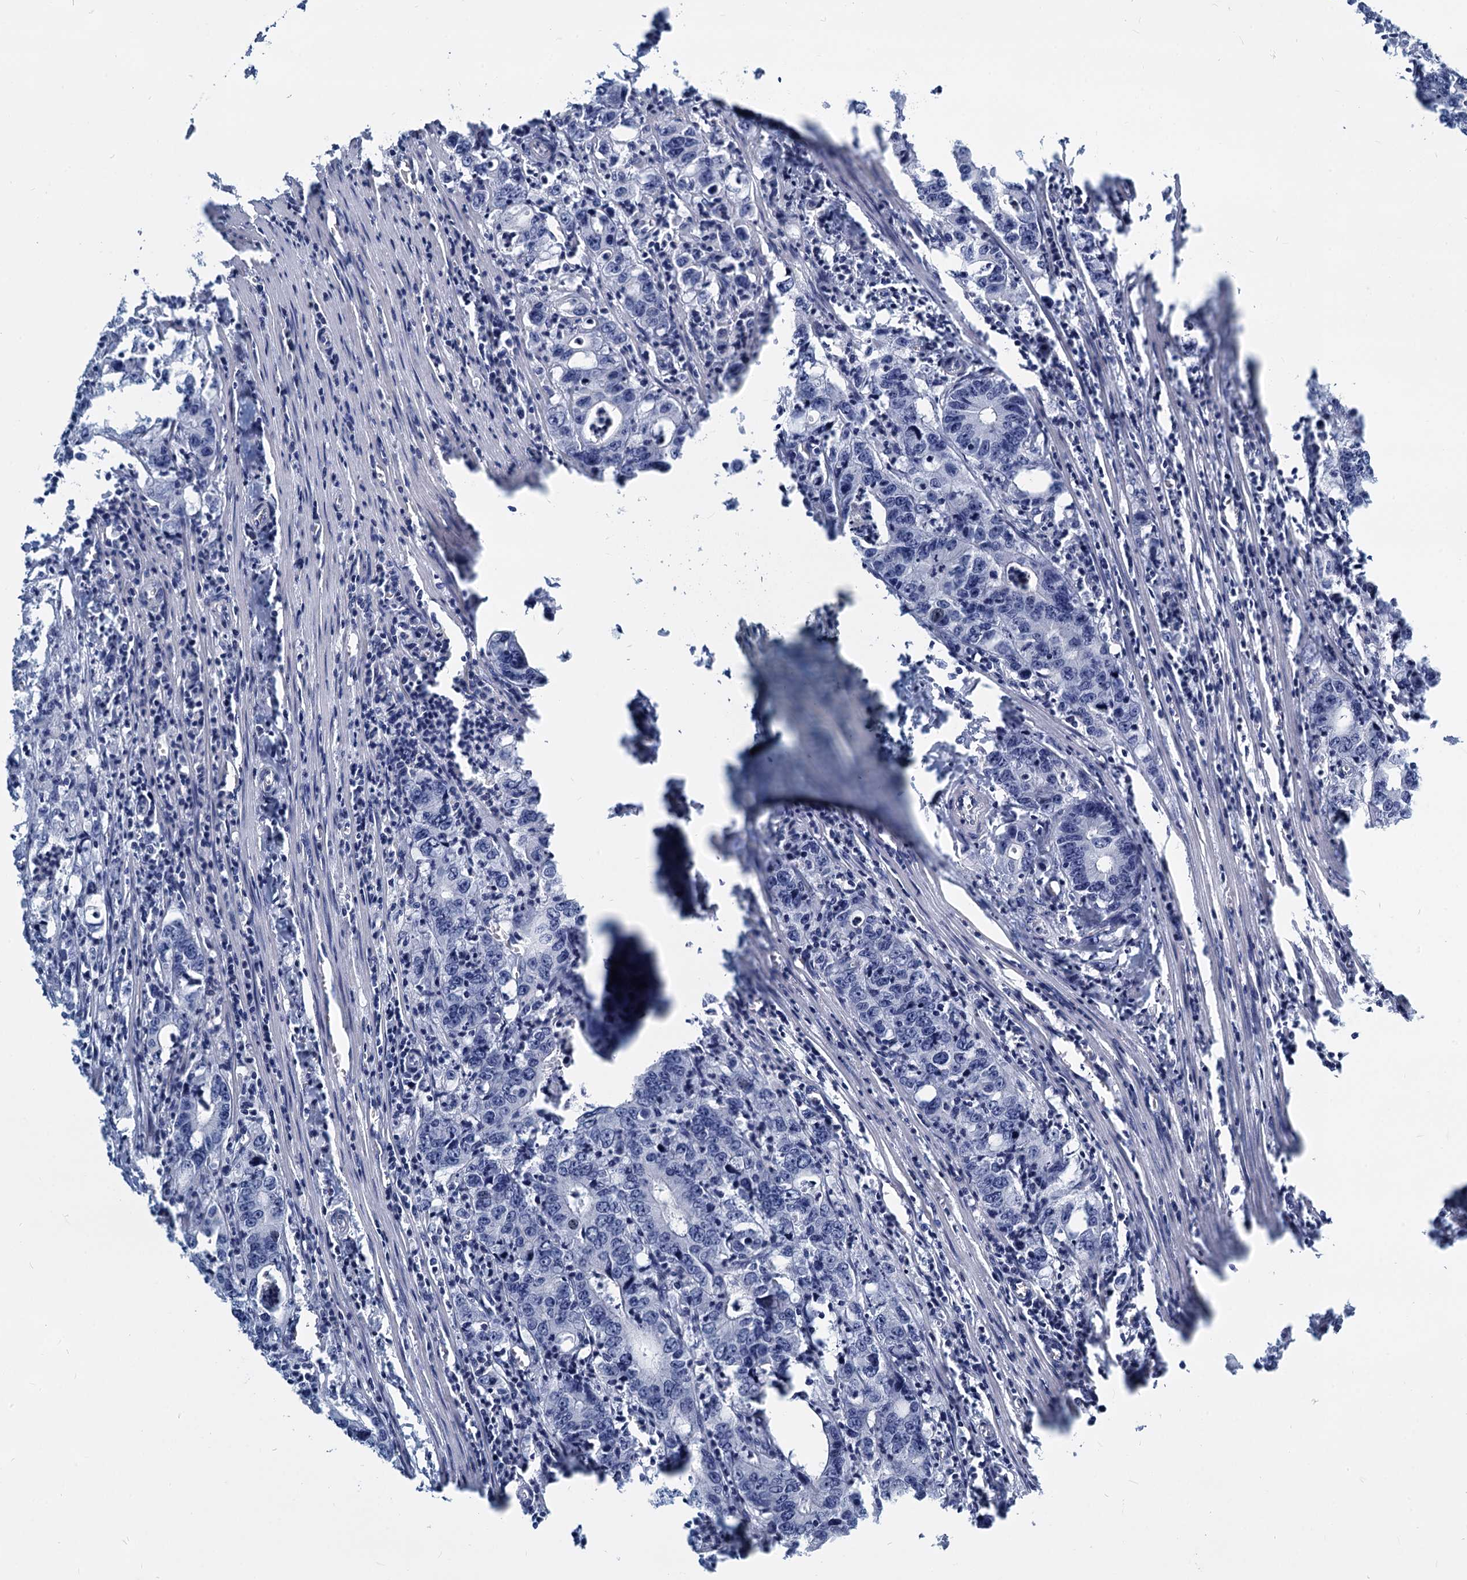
{"staining": {"intensity": "negative", "quantity": "none", "location": "none"}, "tissue": "colorectal cancer", "cell_type": "Tumor cells", "image_type": "cancer", "snomed": [{"axis": "morphology", "description": "Adenocarcinoma, NOS"}, {"axis": "topography", "description": "Colon"}], "caption": "This is an immunohistochemistry image of adenocarcinoma (colorectal). There is no staining in tumor cells.", "gene": "GSTM3", "patient": {"sex": "female", "age": 75}}